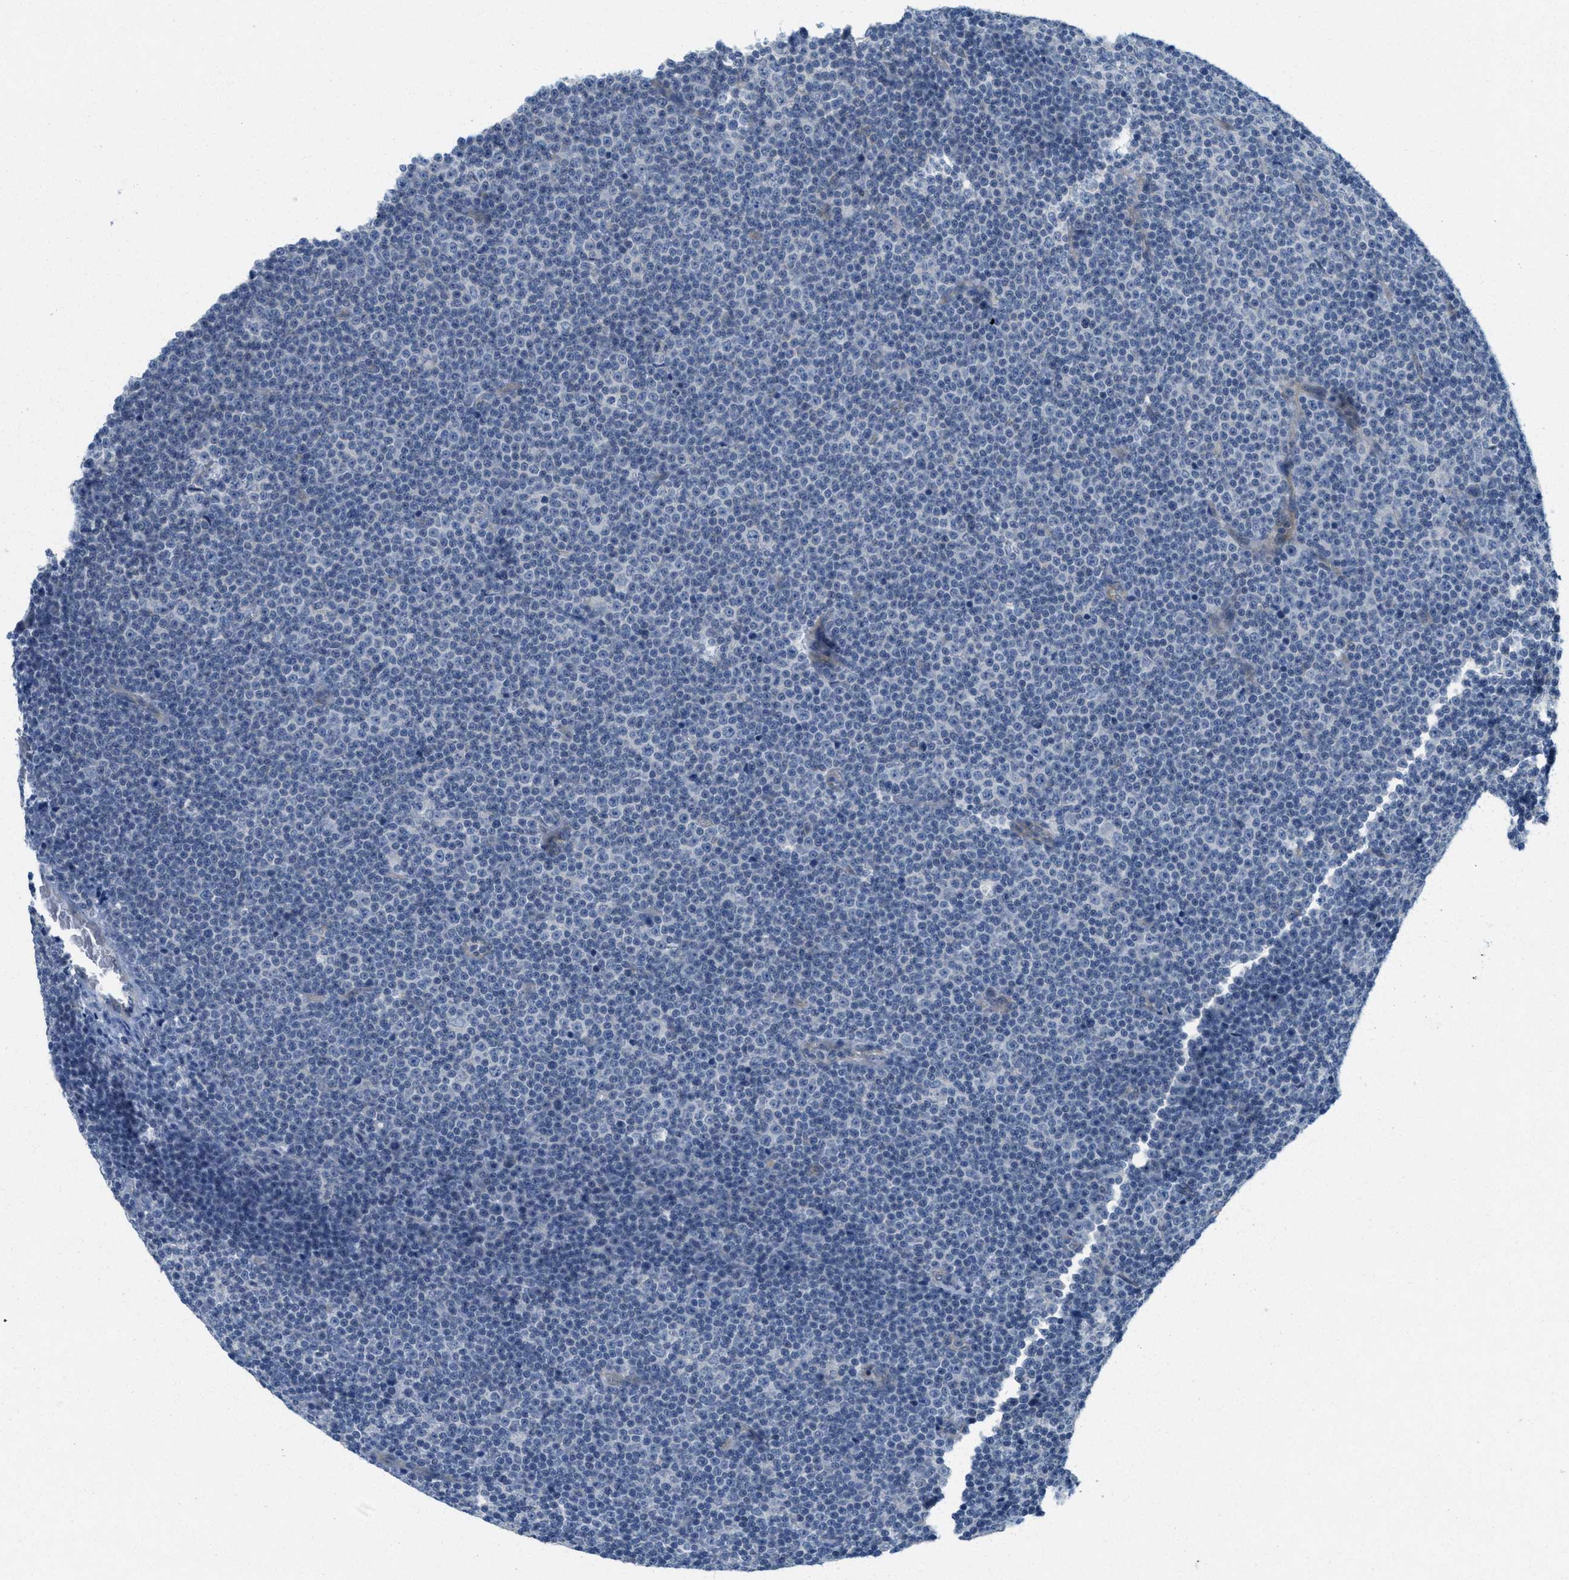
{"staining": {"intensity": "negative", "quantity": "none", "location": "none"}, "tissue": "lymphoma", "cell_type": "Tumor cells", "image_type": "cancer", "snomed": [{"axis": "morphology", "description": "Malignant lymphoma, non-Hodgkin's type, Low grade"}, {"axis": "topography", "description": "Lymph node"}], "caption": "A high-resolution histopathology image shows immunohistochemistry staining of malignant lymphoma, non-Hodgkin's type (low-grade), which reveals no significant positivity in tumor cells.", "gene": "ZFYVE9", "patient": {"sex": "female", "age": 67}}